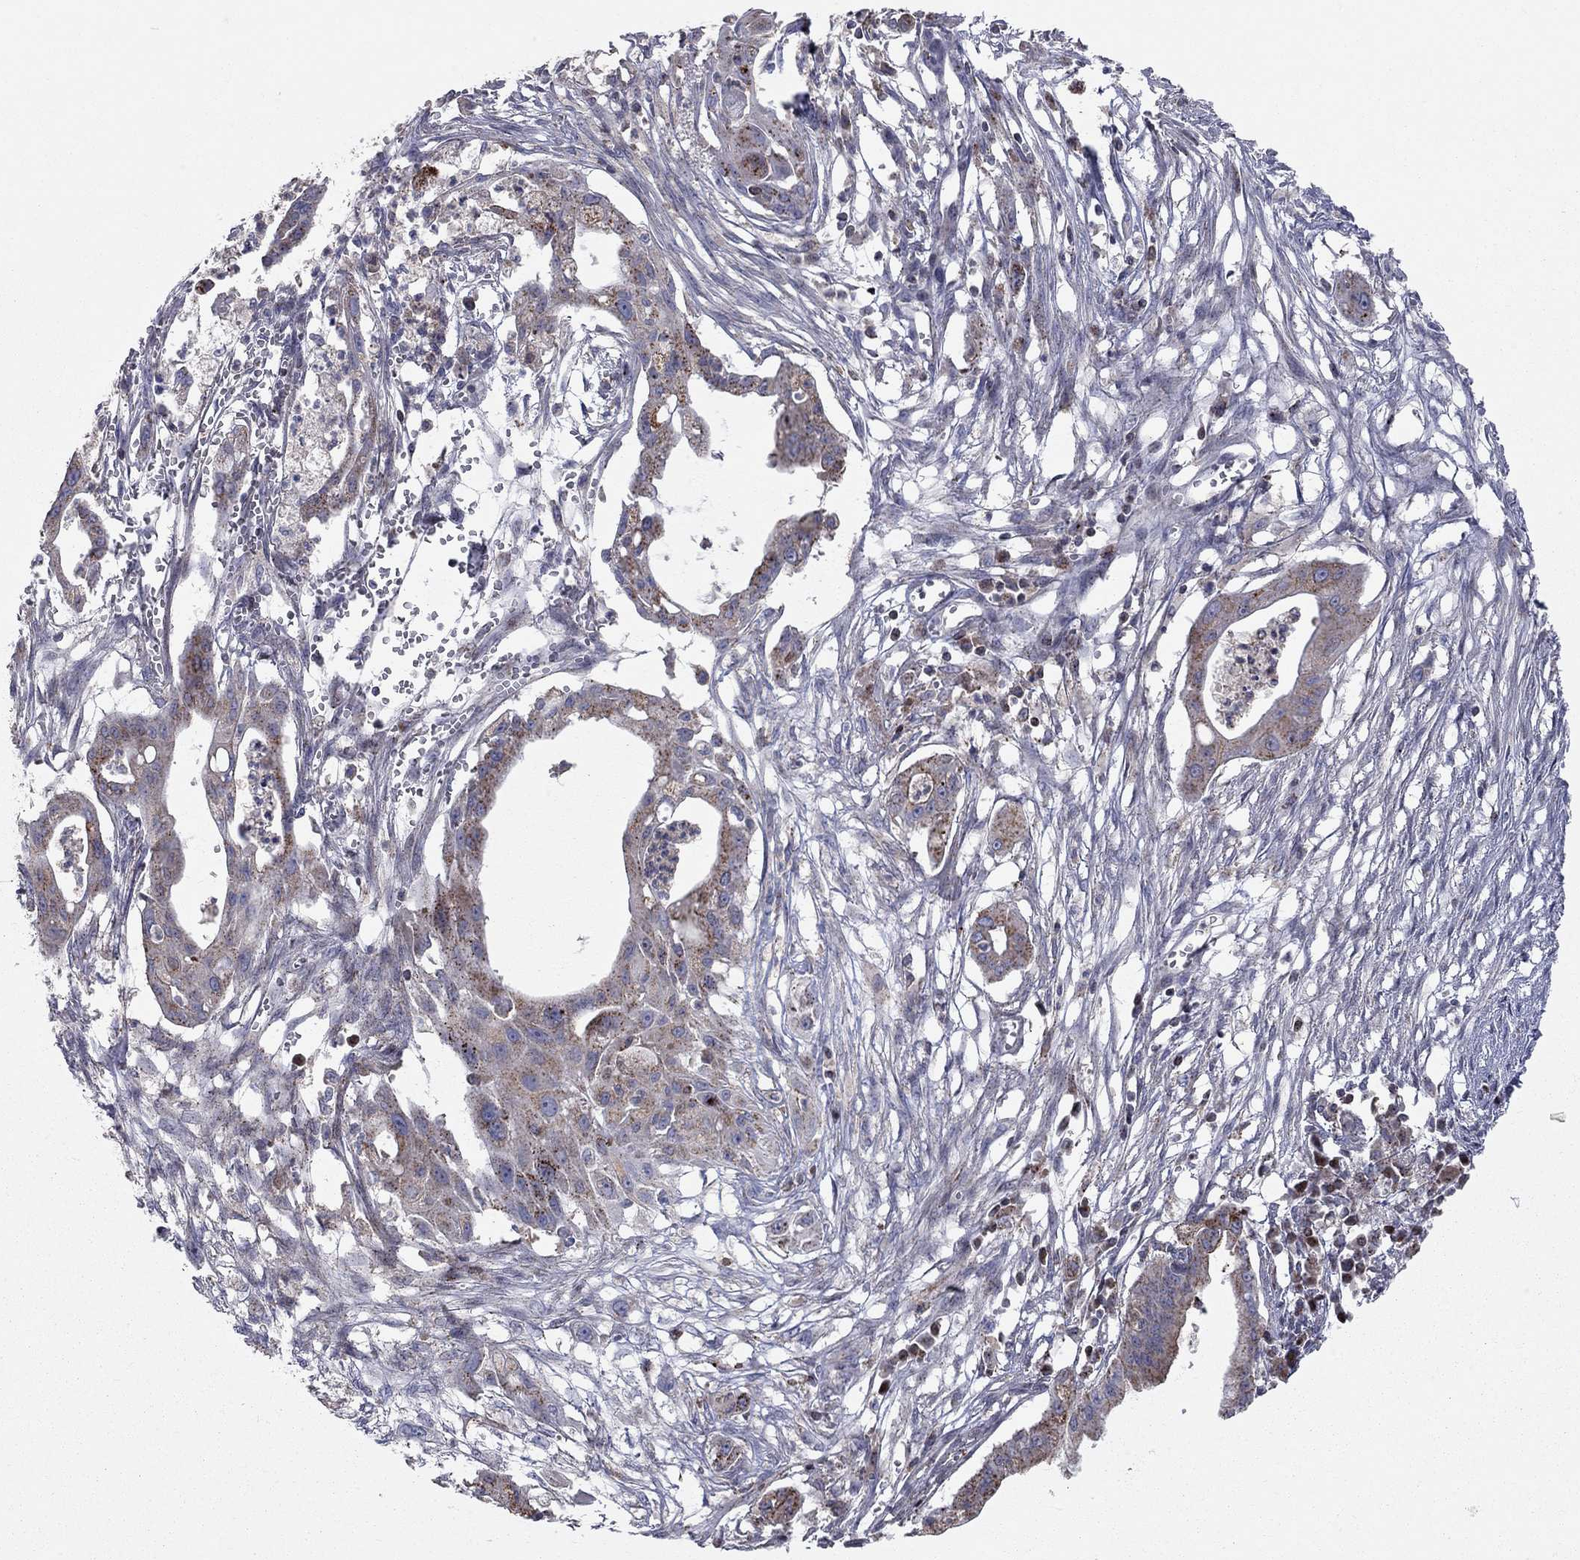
{"staining": {"intensity": "strong", "quantity": "25%-75%", "location": "cytoplasmic/membranous"}, "tissue": "pancreatic cancer", "cell_type": "Tumor cells", "image_type": "cancer", "snomed": [{"axis": "morphology", "description": "Normal tissue, NOS"}, {"axis": "morphology", "description": "Adenocarcinoma, NOS"}, {"axis": "topography", "description": "Pancreas"}], "caption": "Pancreatic adenocarcinoma stained with DAB (3,3'-diaminobenzidine) immunohistochemistry (IHC) demonstrates high levels of strong cytoplasmic/membranous staining in approximately 25%-75% of tumor cells.", "gene": "ERN2", "patient": {"sex": "female", "age": 58}}